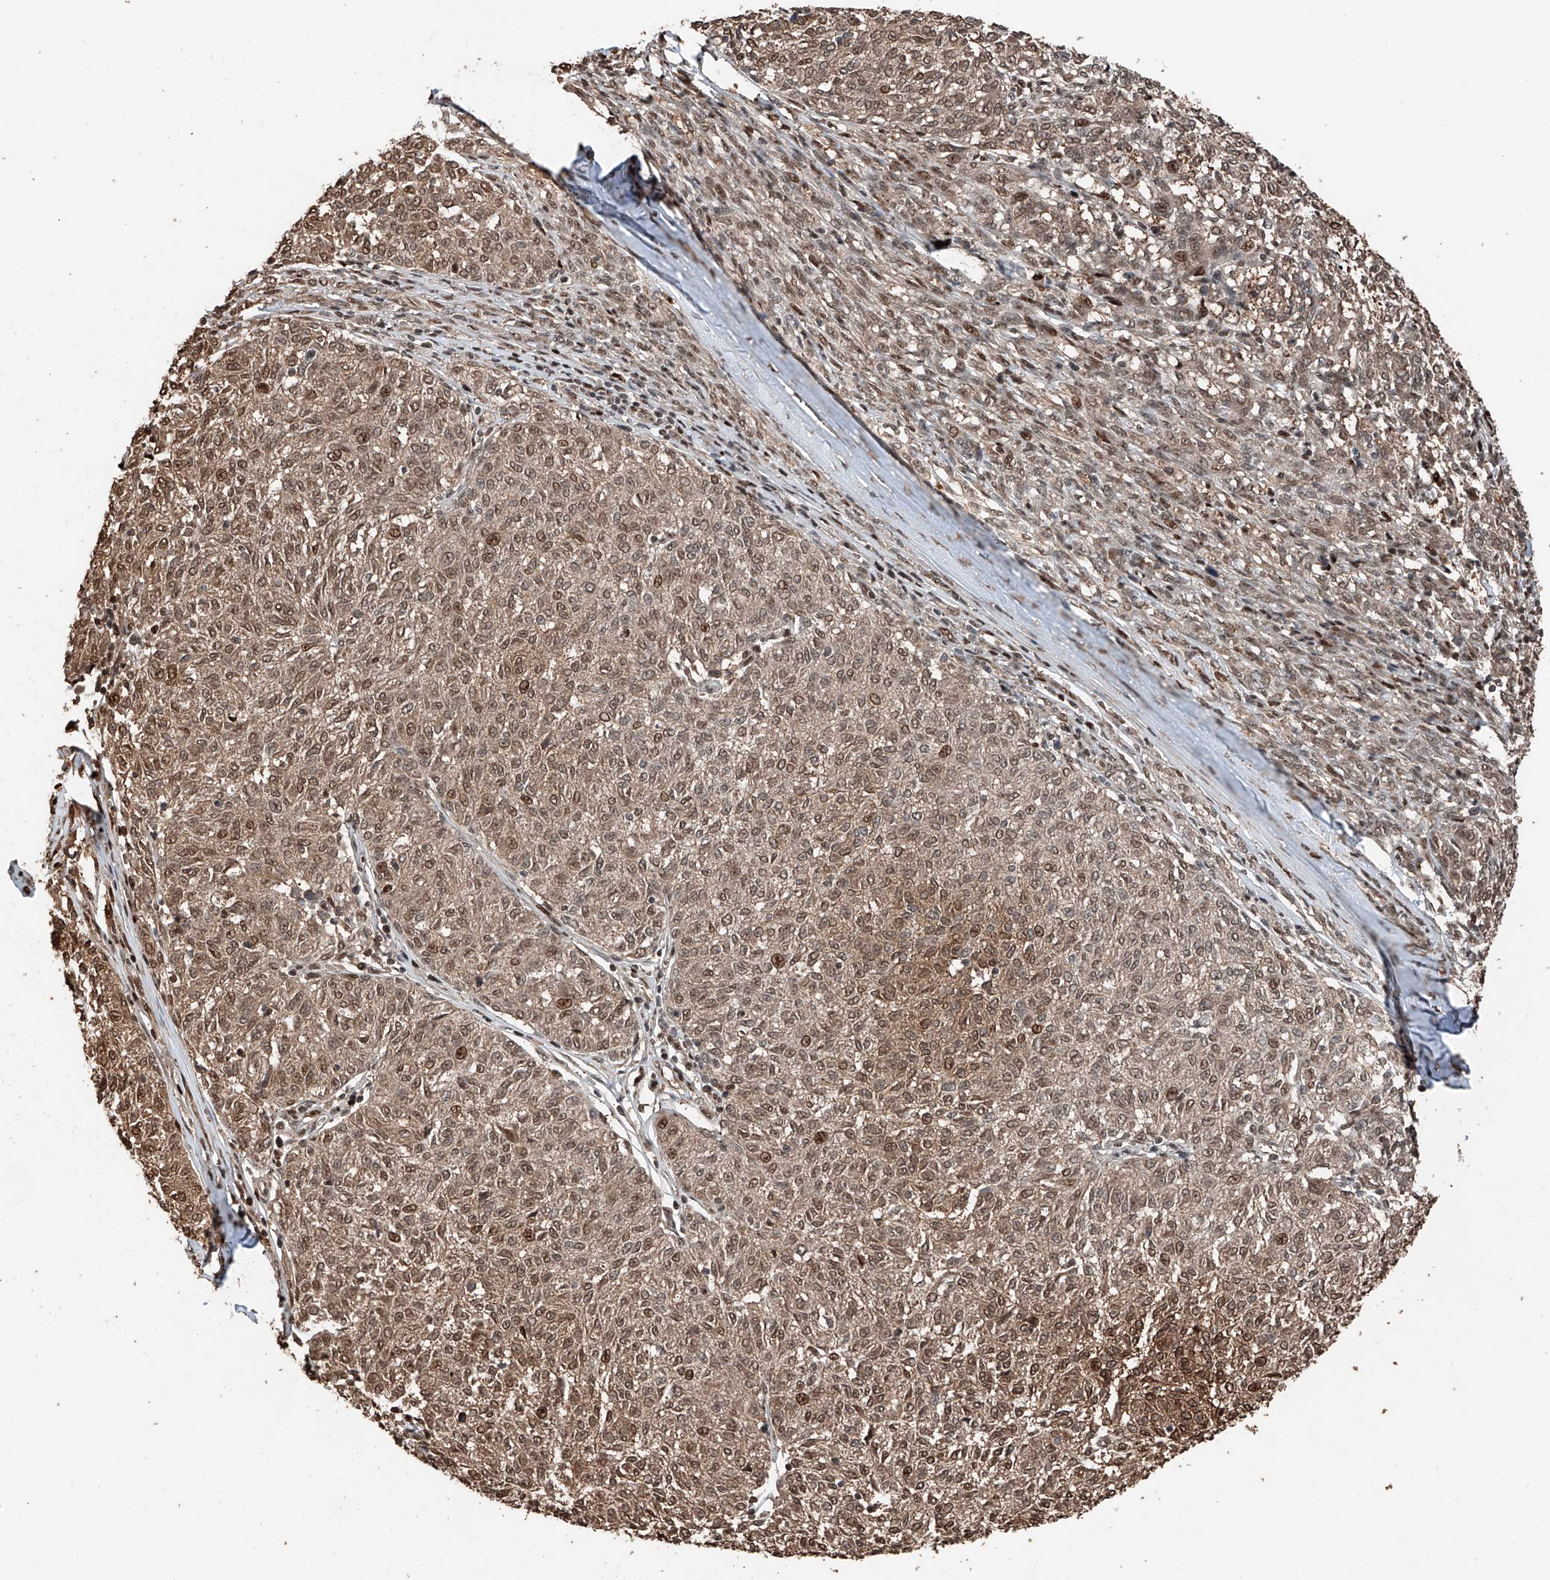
{"staining": {"intensity": "weak", "quantity": ">75%", "location": "cytoplasmic/membranous,nuclear"}, "tissue": "melanoma", "cell_type": "Tumor cells", "image_type": "cancer", "snomed": [{"axis": "morphology", "description": "Malignant melanoma, NOS"}, {"axis": "topography", "description": "Skin"}], "caption": "This photomicrograph demonstrates malignant melanoma stained with IHC to label a protein in brown. The cytoplasmic/membranous and nuclear of tumor cells show weak positivity for the protein. Nuclei are counter-stained blue.", "gene": "RMND1", "patient": {"sex": "female", "age": 72}}